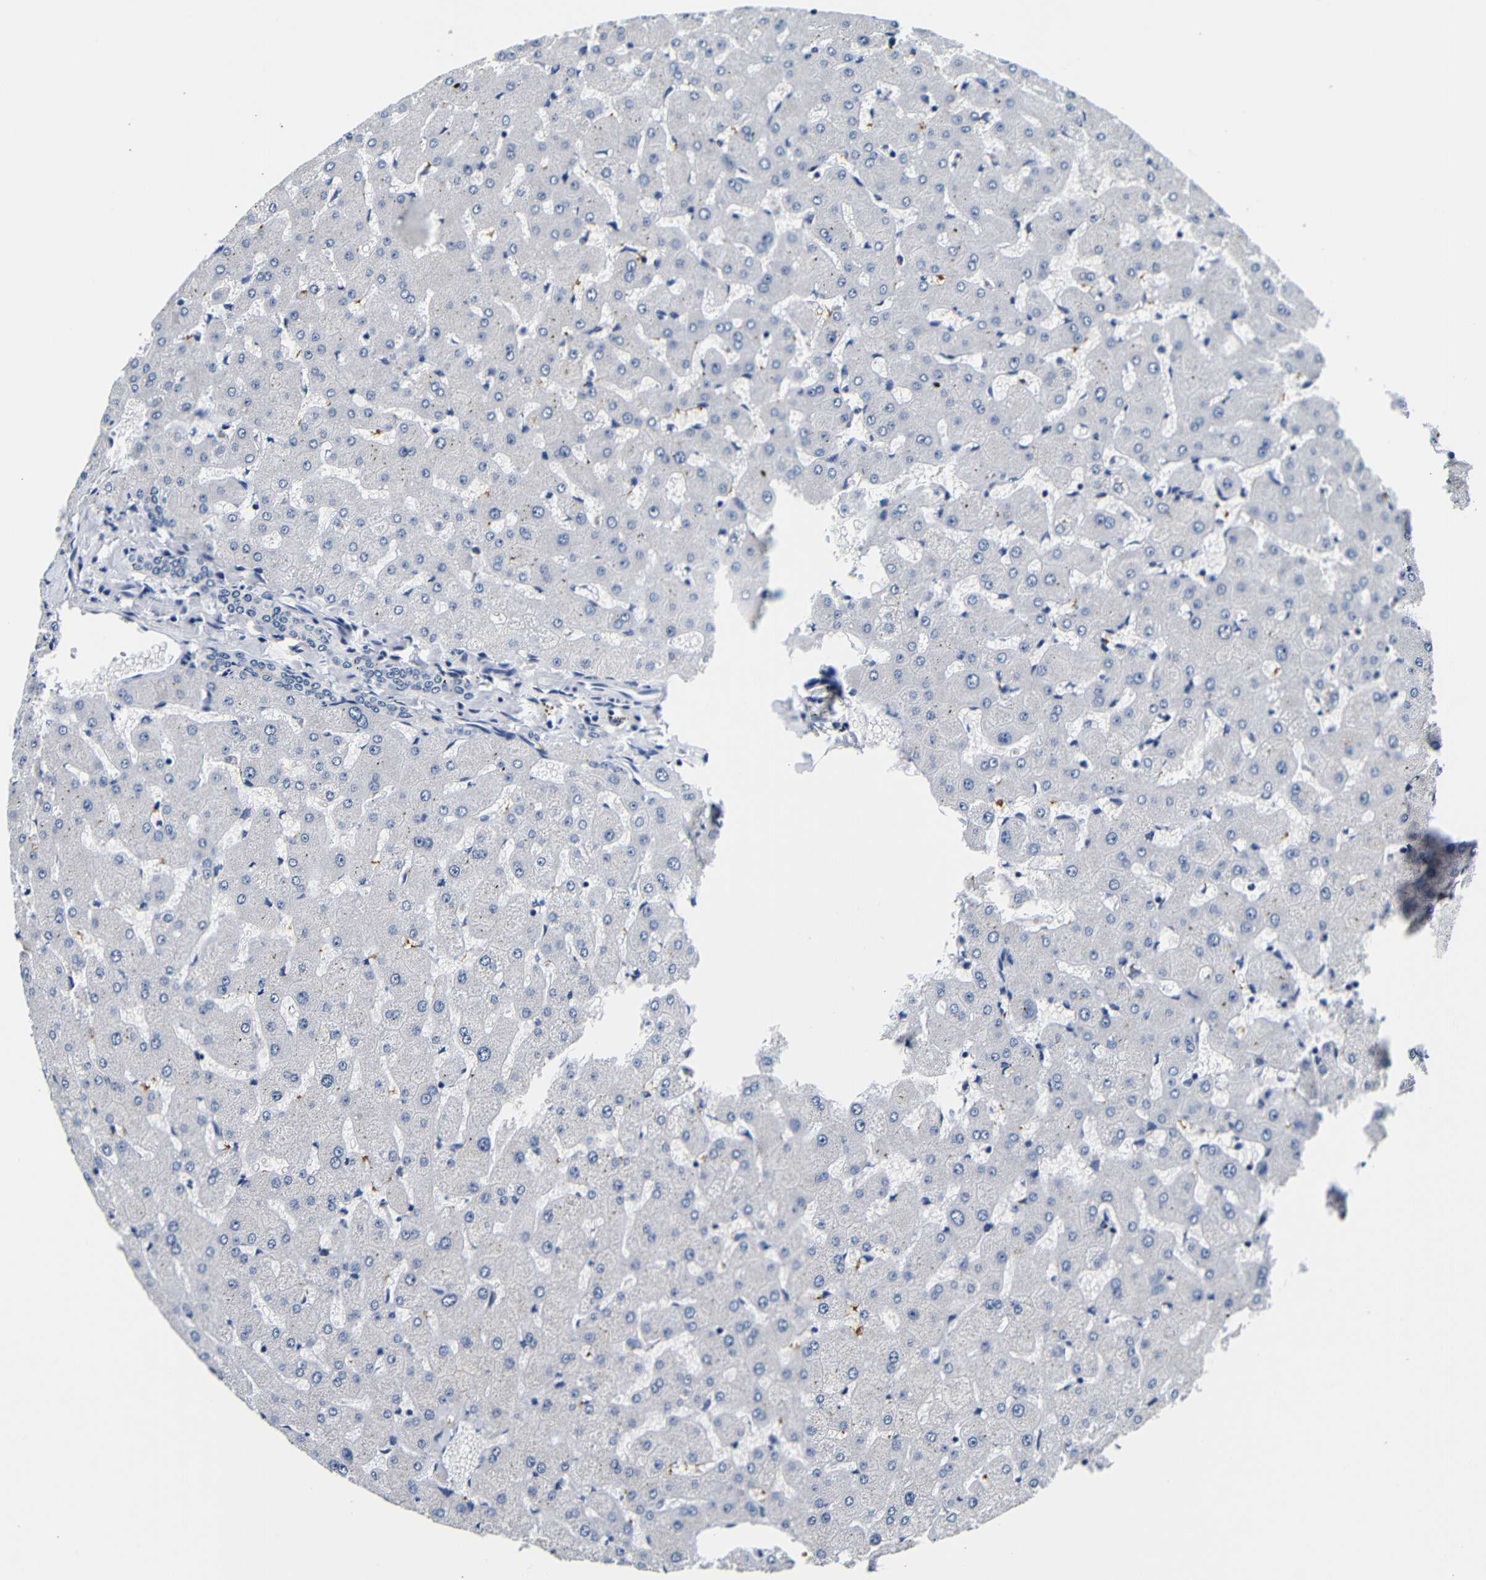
{"staining": {"intensity": "moderate", "quantity": "25%-75%", "location": "cytoplasmic/membranous"}, "tissue": "liver", "cell_type": "Cholangiocytes", "image_type": "normal", "snomed": [{"axis": "morphology", "description": "Normal tissue, NOS"}, {"axis": "topography", "description": "Liver"}], "caption": "Liver stained for a protein (brown) reveals moderate cytoplasmic/membranous positive staining in approximately 25%-75% of cholangiocytes.", "gene": "GP1BA", "patient": {"sex": "female", "age": 63}}